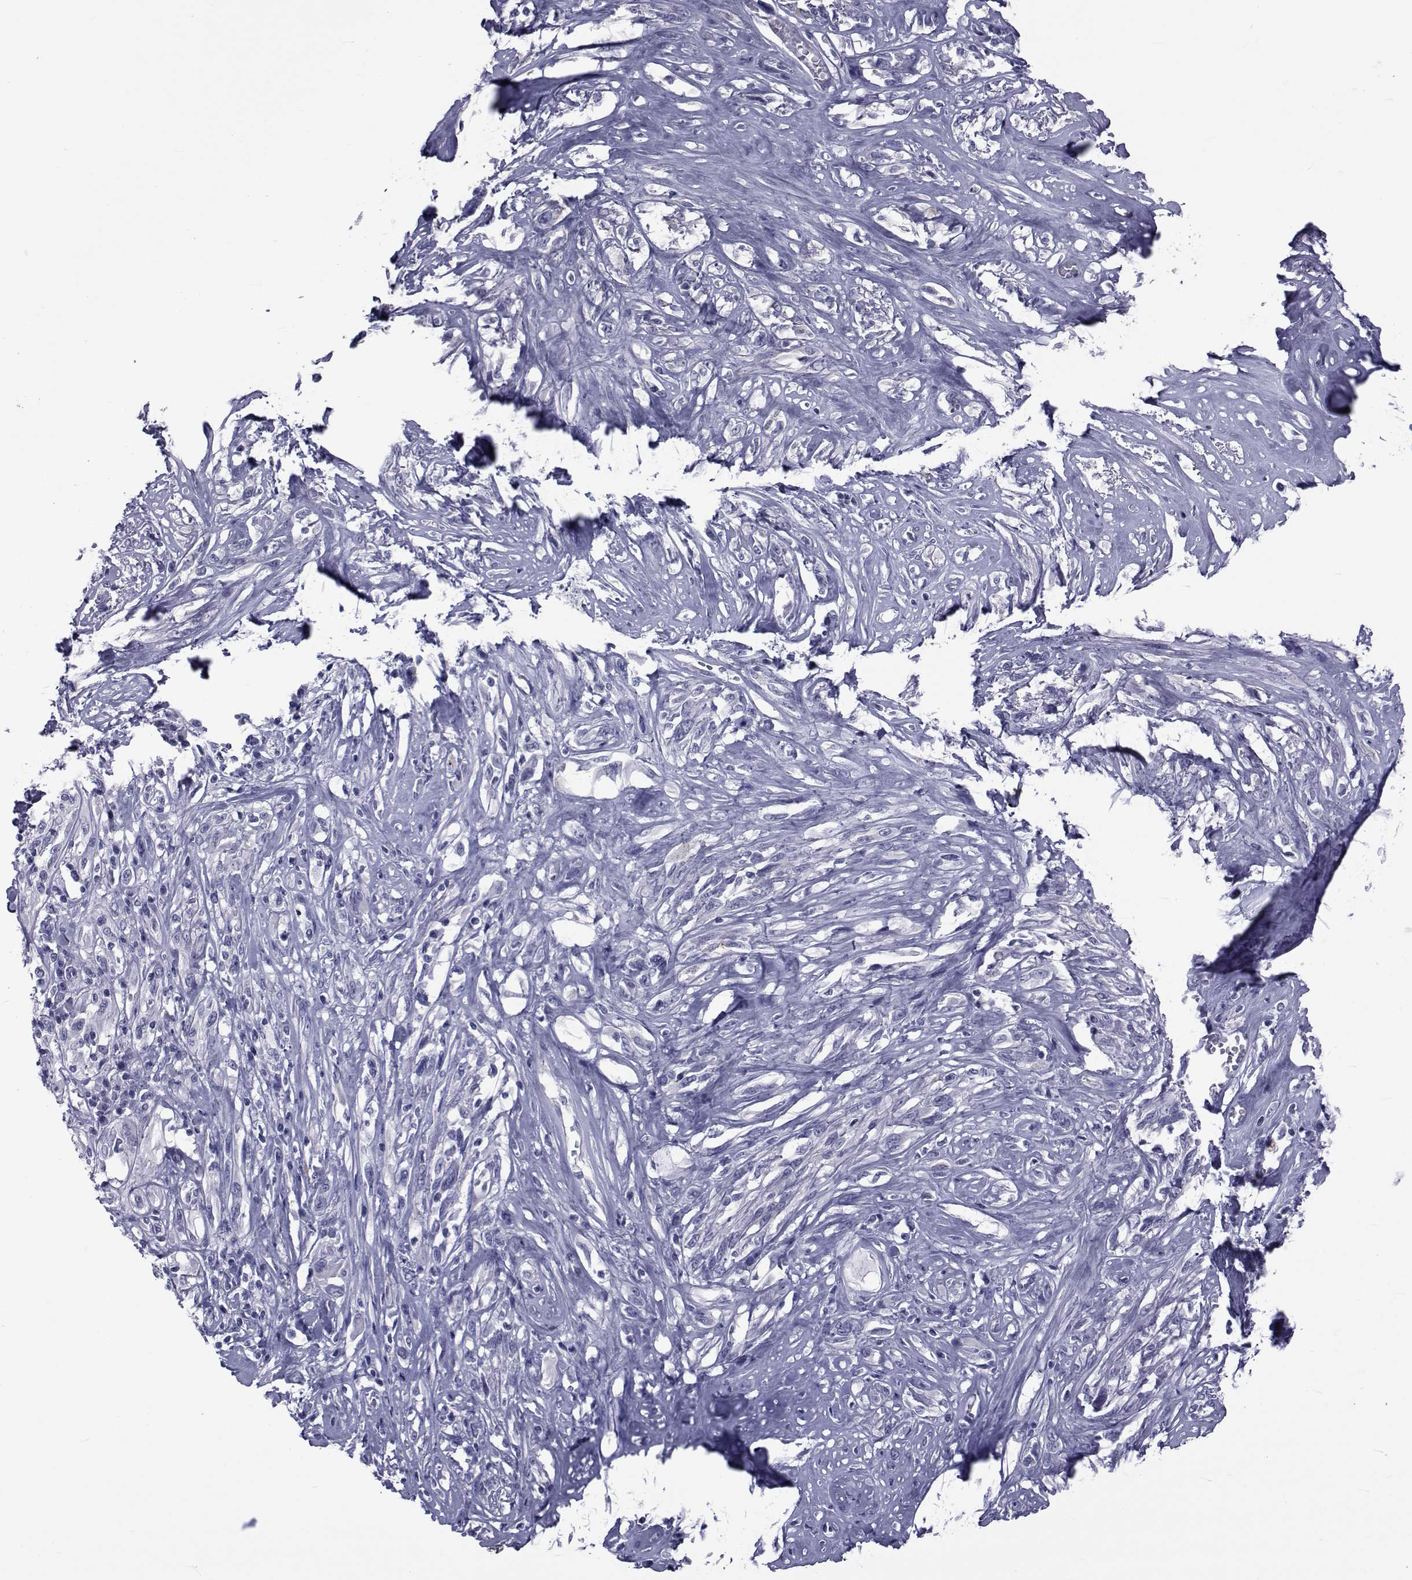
{"staining": {"intensity": "negative", "quantity": "none", "location": "none"}, "tissue": "melanoma", "cell_type": "Tumor cells", "image_type": "cancer", "snomed": [{"axis": "morphology", "description": "Malignant melanoma, NOS"}, {"axis": "topography", "description": "Skin"}], "caption": "DAB (3,3'-diaminobenzidine) immunohistochemical staining of melanoma shows no significant positivity in tumor cells.", "gene": "GKAP1", "patient": {"sex": "female", "age": 91}}